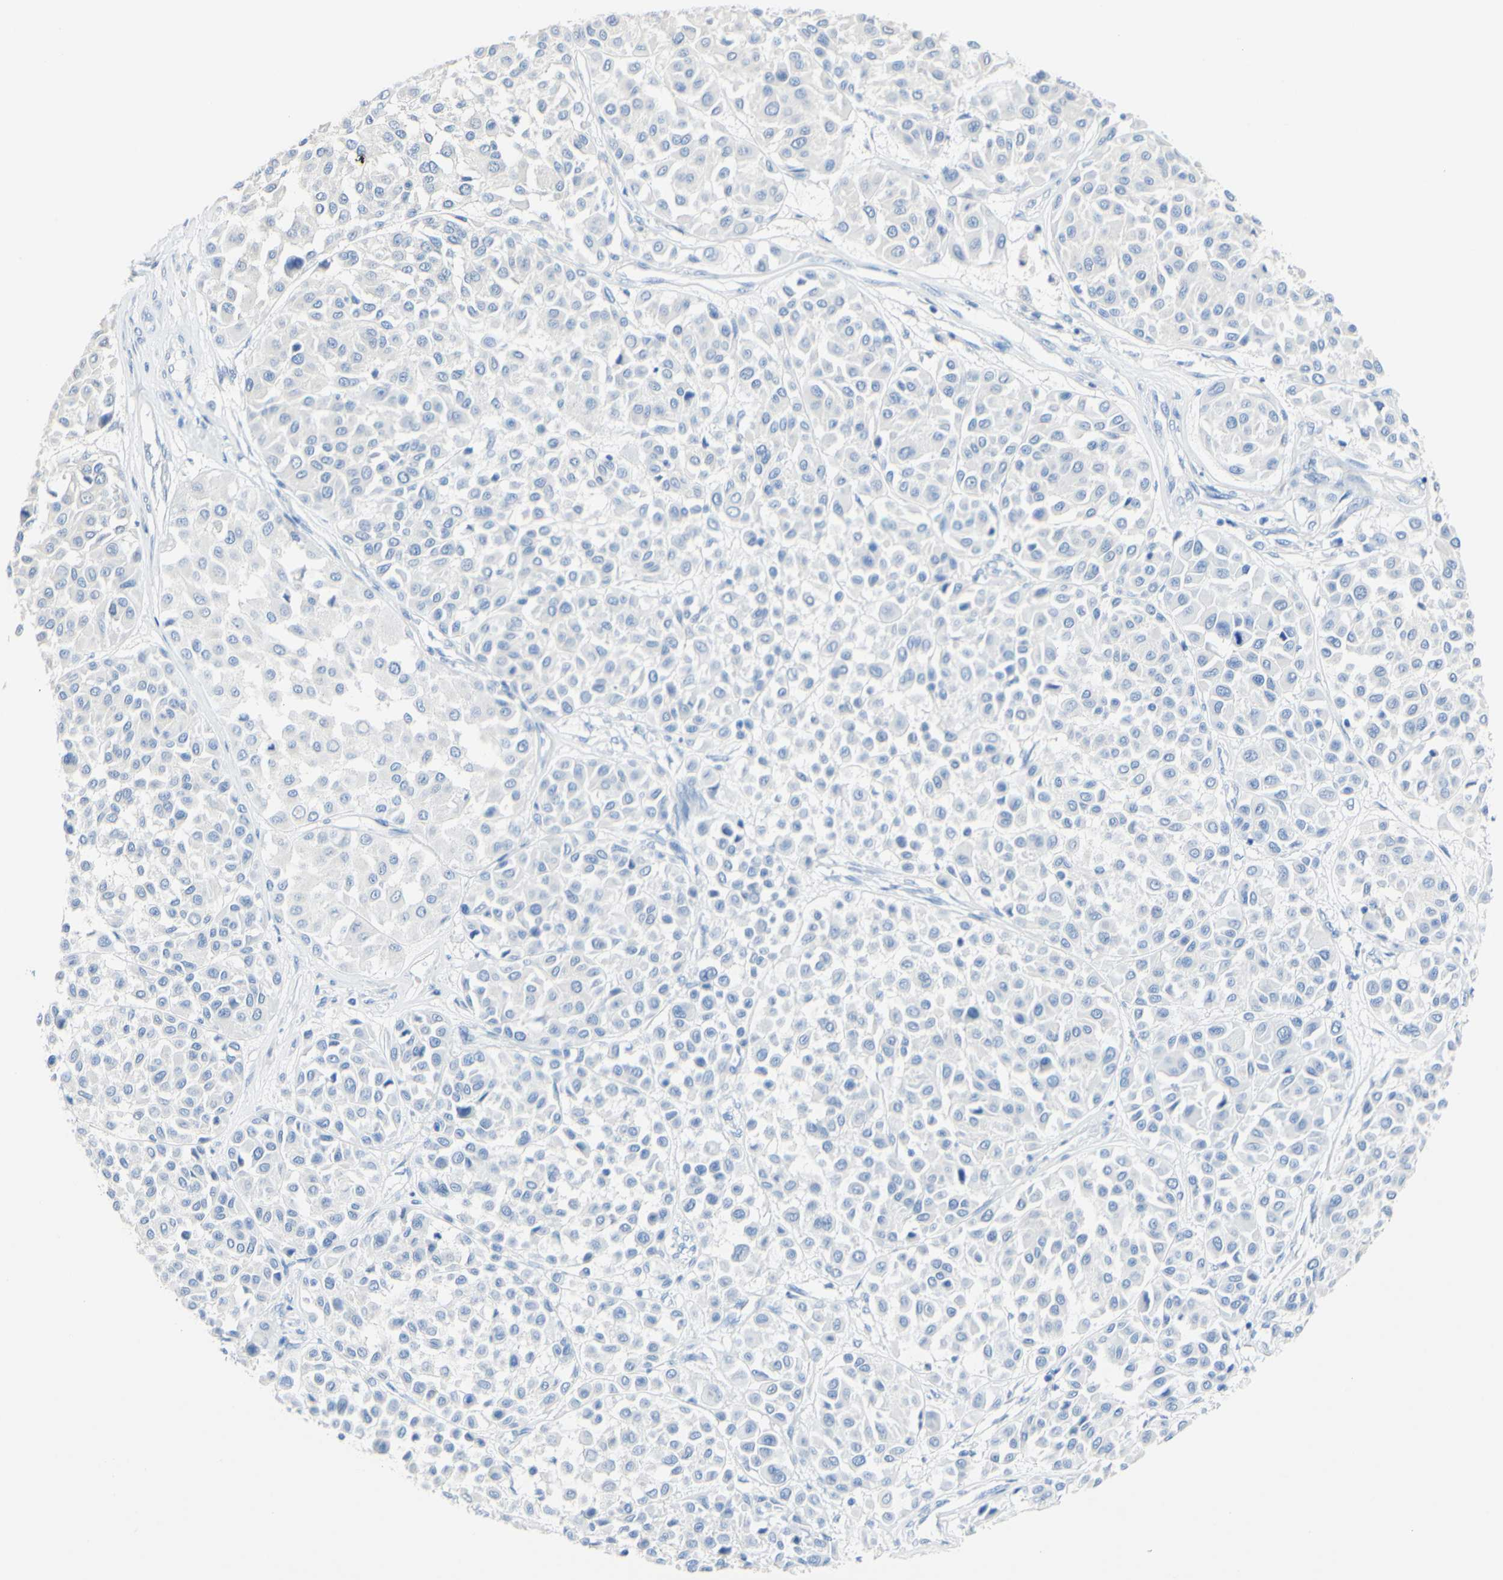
{"staining": {"intensity": "negative", "quantity": "none", "location": "none"}, "tissue": "melanoma", "cell_type": "Tumor cells", "image_type": "cancer", "snomed": [{"axis": "morphology", "description": "Malignant melanoma, Metastatic site"}, {"axis": "topography", "description": "Soft tissue"}], "caption": "Tumor cells show no significant protein positivity in melanoma.", "gene": "DSC2", "patient": {"sex": "male", "age": 41}}